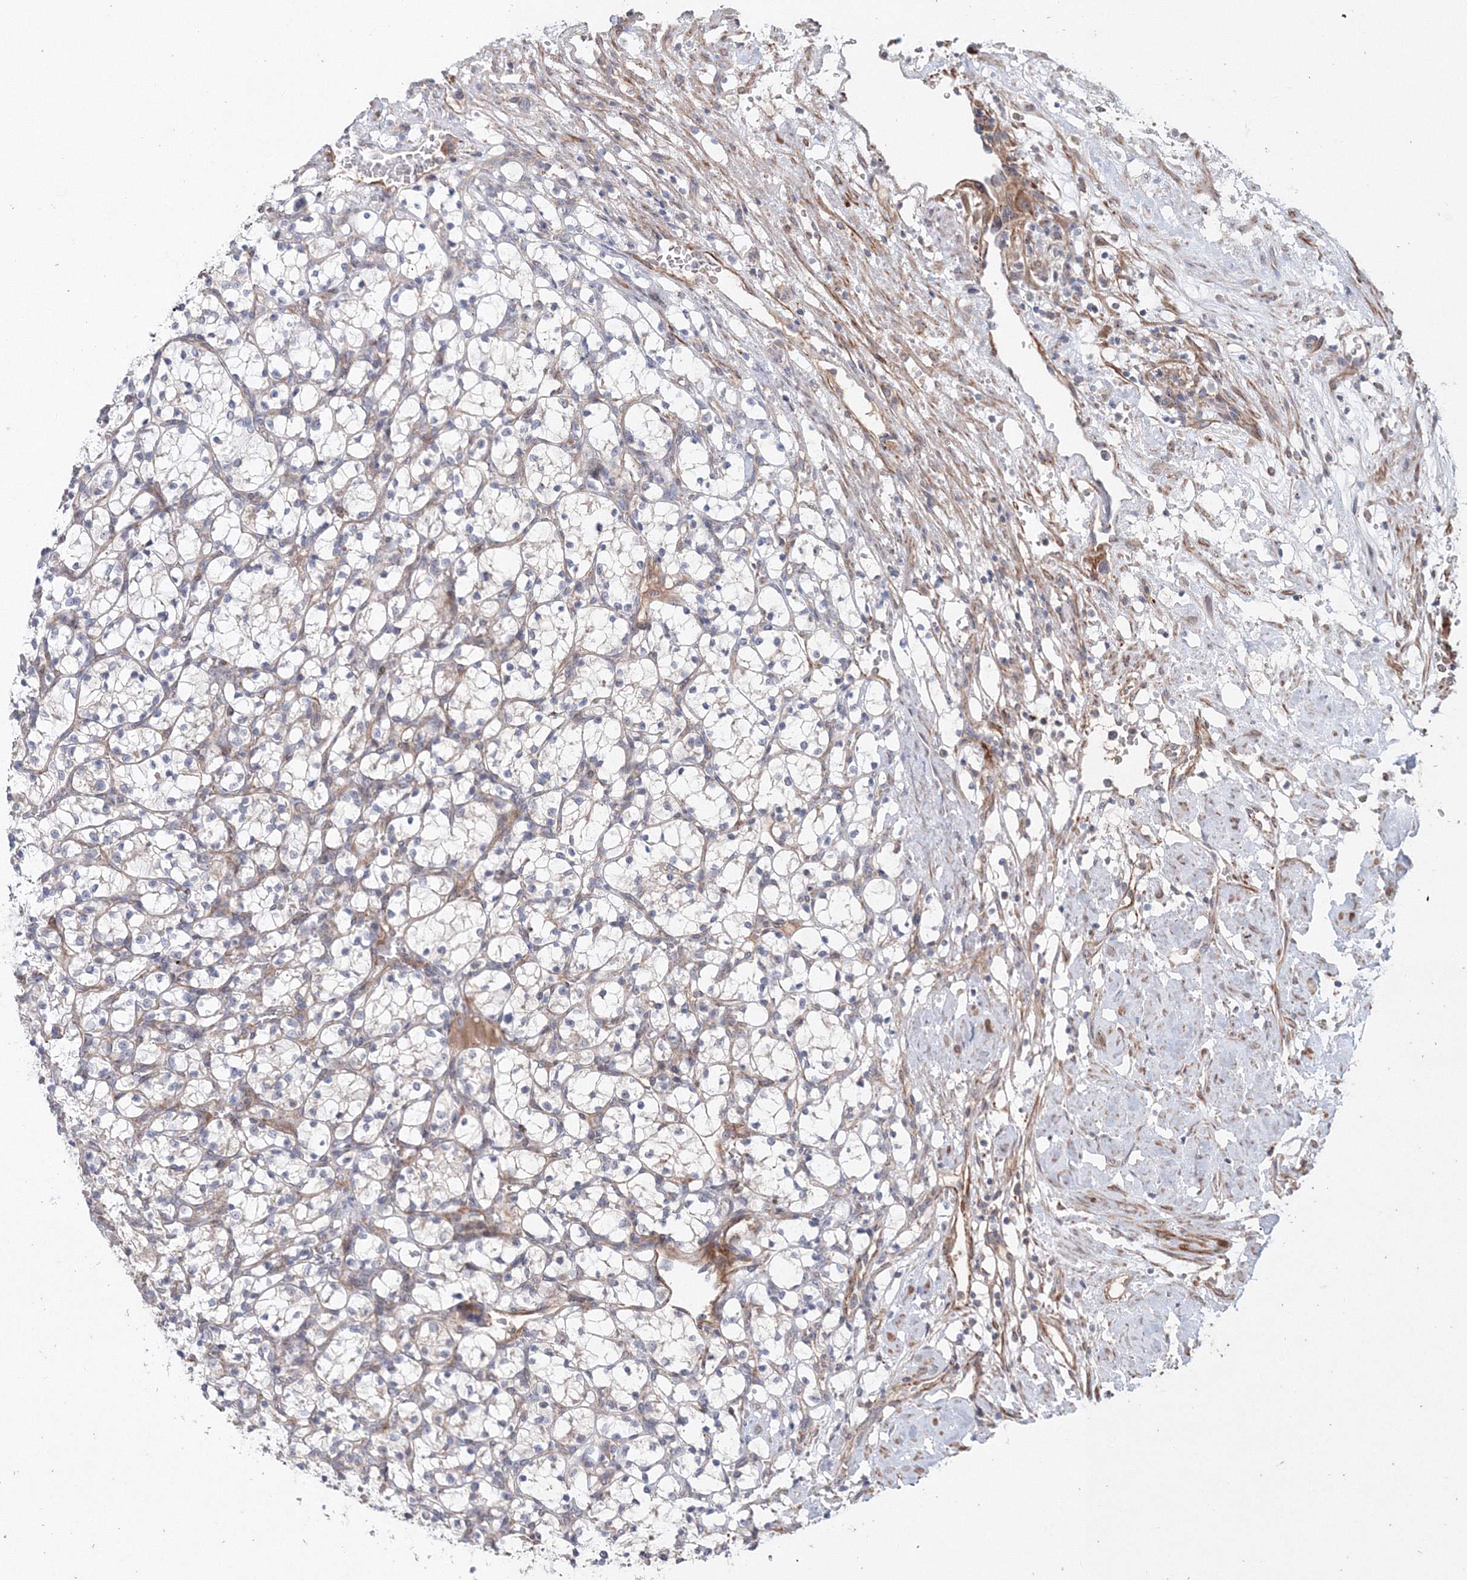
{"staining": {"intensity": "negative", "quantity": "none", "location": "none"}, "tissue": "renal cancer", "cell_type": "Tumor cells", "image_type": "cancer", "snomed": [{"axis": "morphology", "description": "Adenocarcinoma, NOS"}, {"axis": "topography", "description": "Kidney"}], "caption": "The image exhibits no staining of tumor cells in adenocarcinoma (renal). Nuclei are stained in blue.", "gene": "NOA1", "patient": {"sex": "female", "age": 69}}